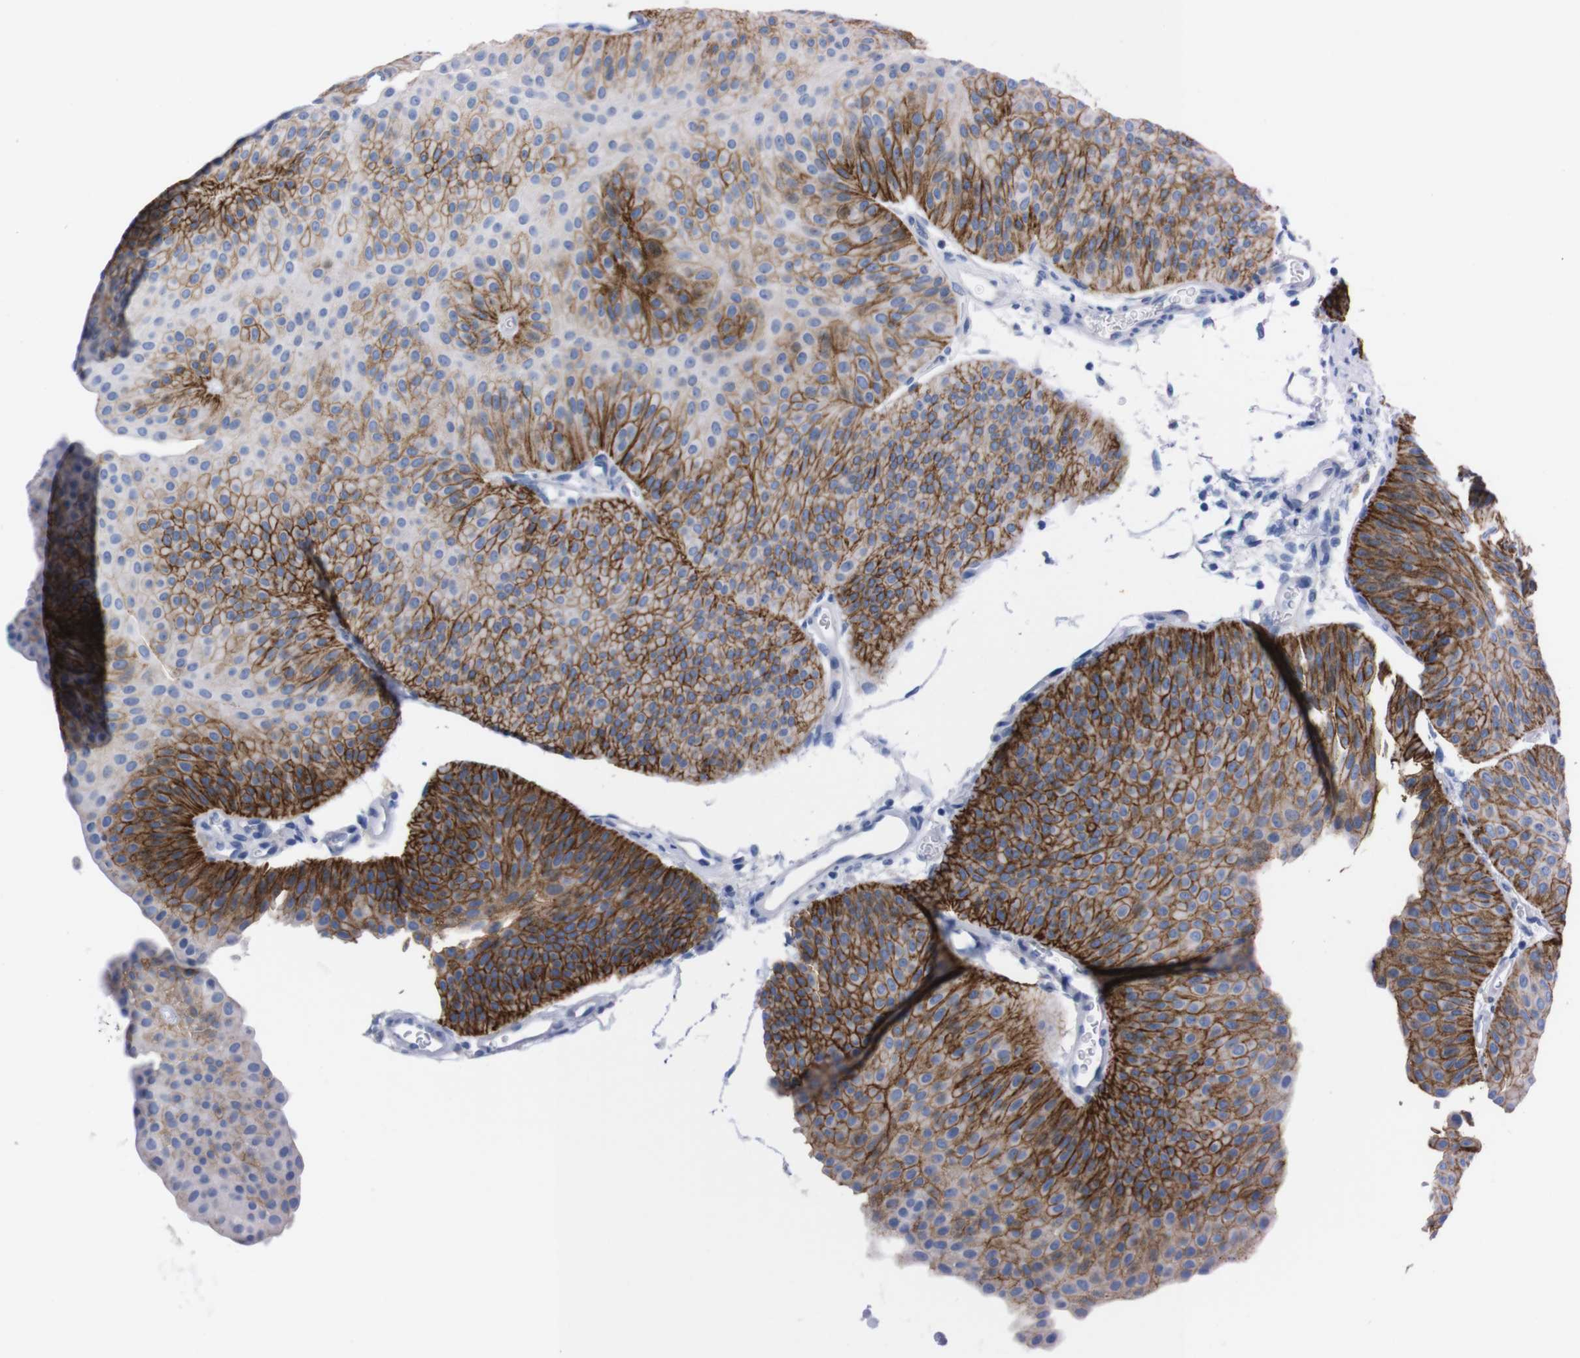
{"staining": {"intensity": "moderate", "quantity": ">75%", "location": "cytoplasmic/membranous"}, "tissue": "urothelial cancer", "cell_type": "Tumor cells", "image_type": "cancer", "snomed": [{"axis": "morphology", "description": "Urothelial carcinoma, Low grade"}, {"axis": "topography", "description": "Urinary bladder"}], "caption": "Protein analysis of urothelial carcinoma (low-grade) tissue demonstrates moderate cytoplasmic/membranous staining in about >75% of tumor cells.", "gene": "TMEM243", "patient": {"sex": "female", "age": 60}}